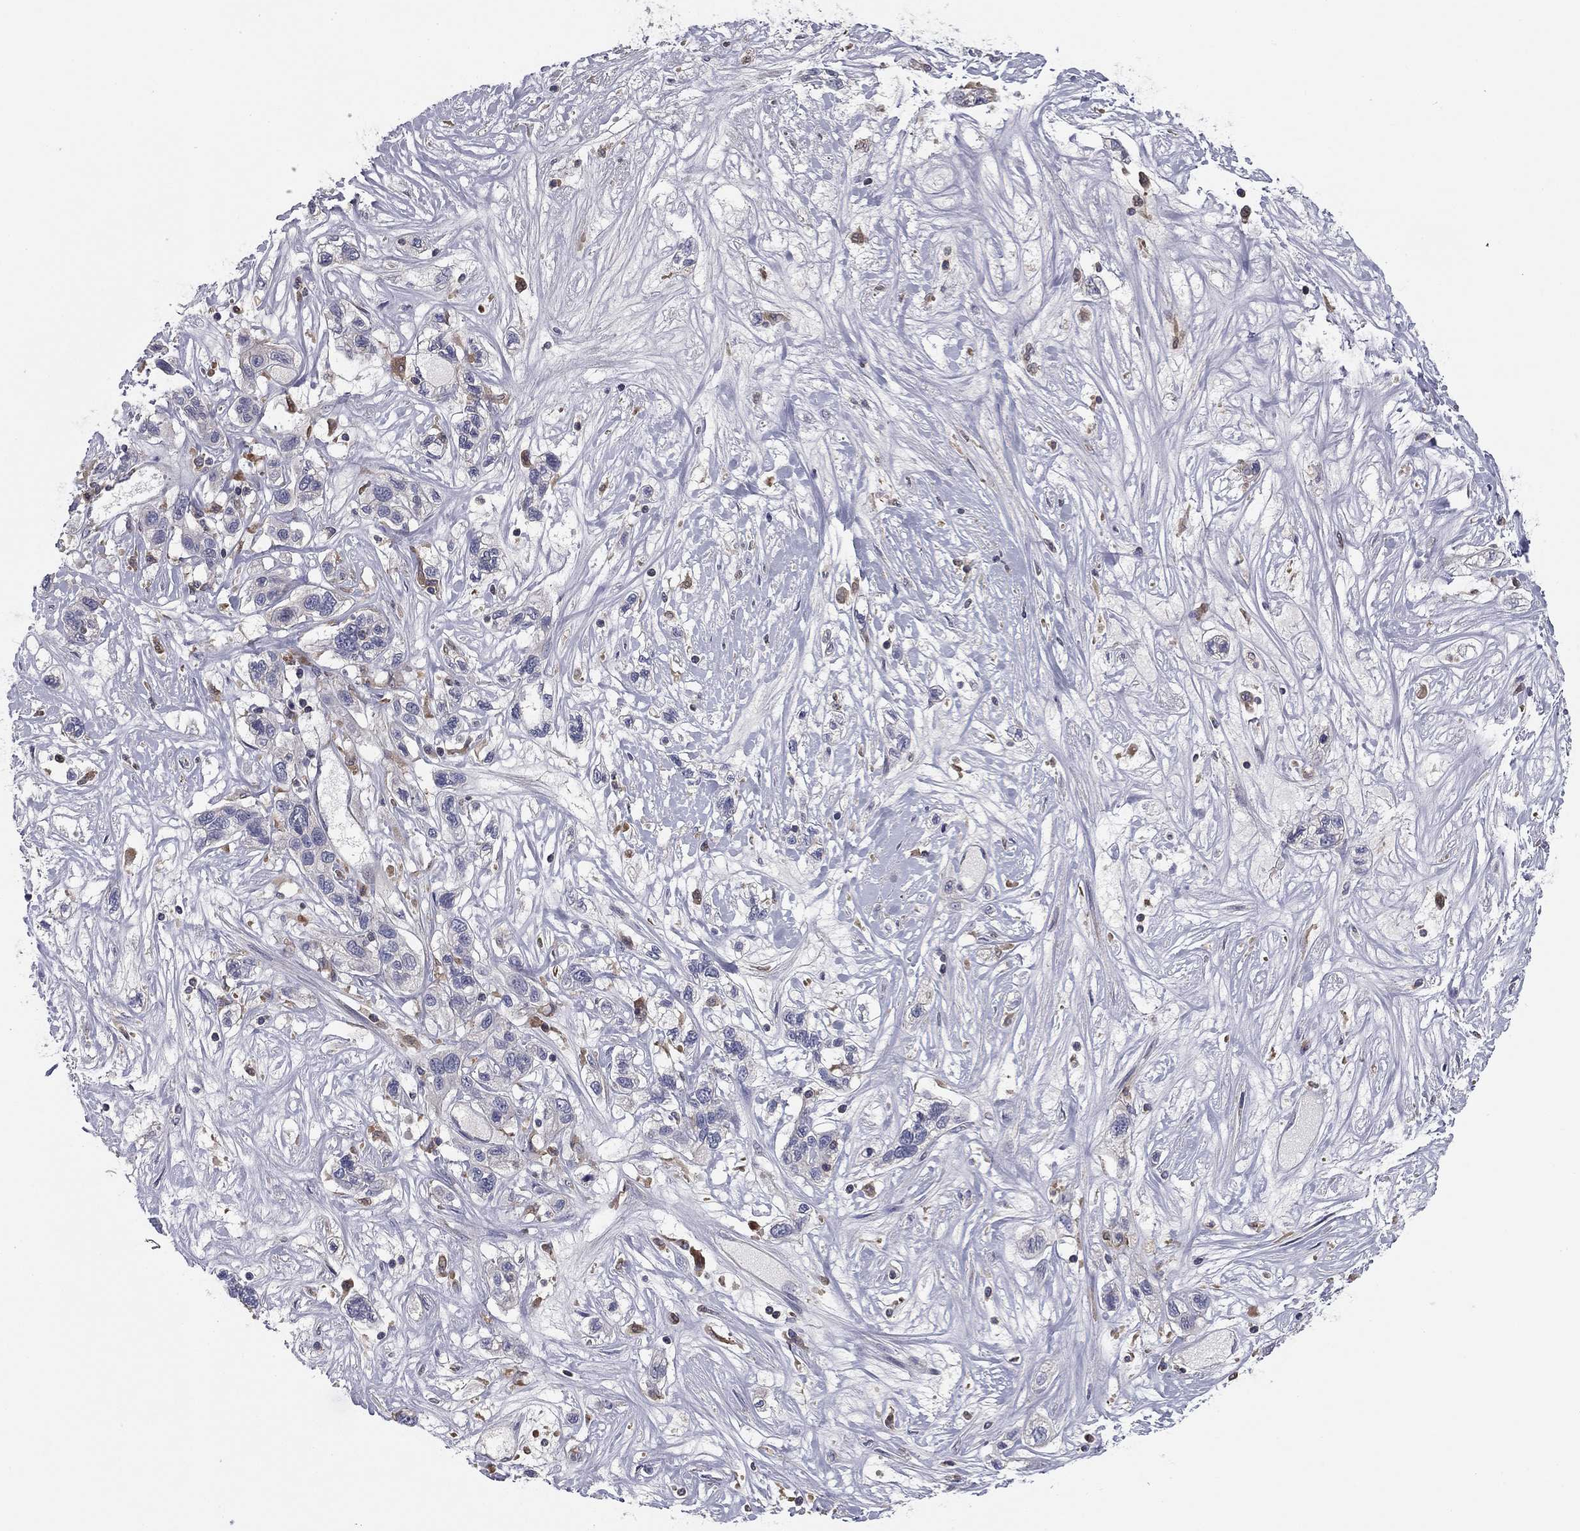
{"staining": {"intensity": "negative", "quantity": "none", "location": "none"}, "tissue": "liver cancer", "cell_type": "Tumor cells", "image_type": "cancer", "snomed": [{"axis": "morphology", "description": "Adenocarcinoma, NOS"}, {"axis": "morphology", "description": "Cholangiocarcinoma"}, {"axis": "topography", "description": "Liver"}], "caption": "Immunohistochemistry image of human liver cholangiocarcinoma stained for a protein (brown), which exhibits no expression in tumor cells.", "gene": "PLCB2", "patient": {"sex": "male", "age": 64}}